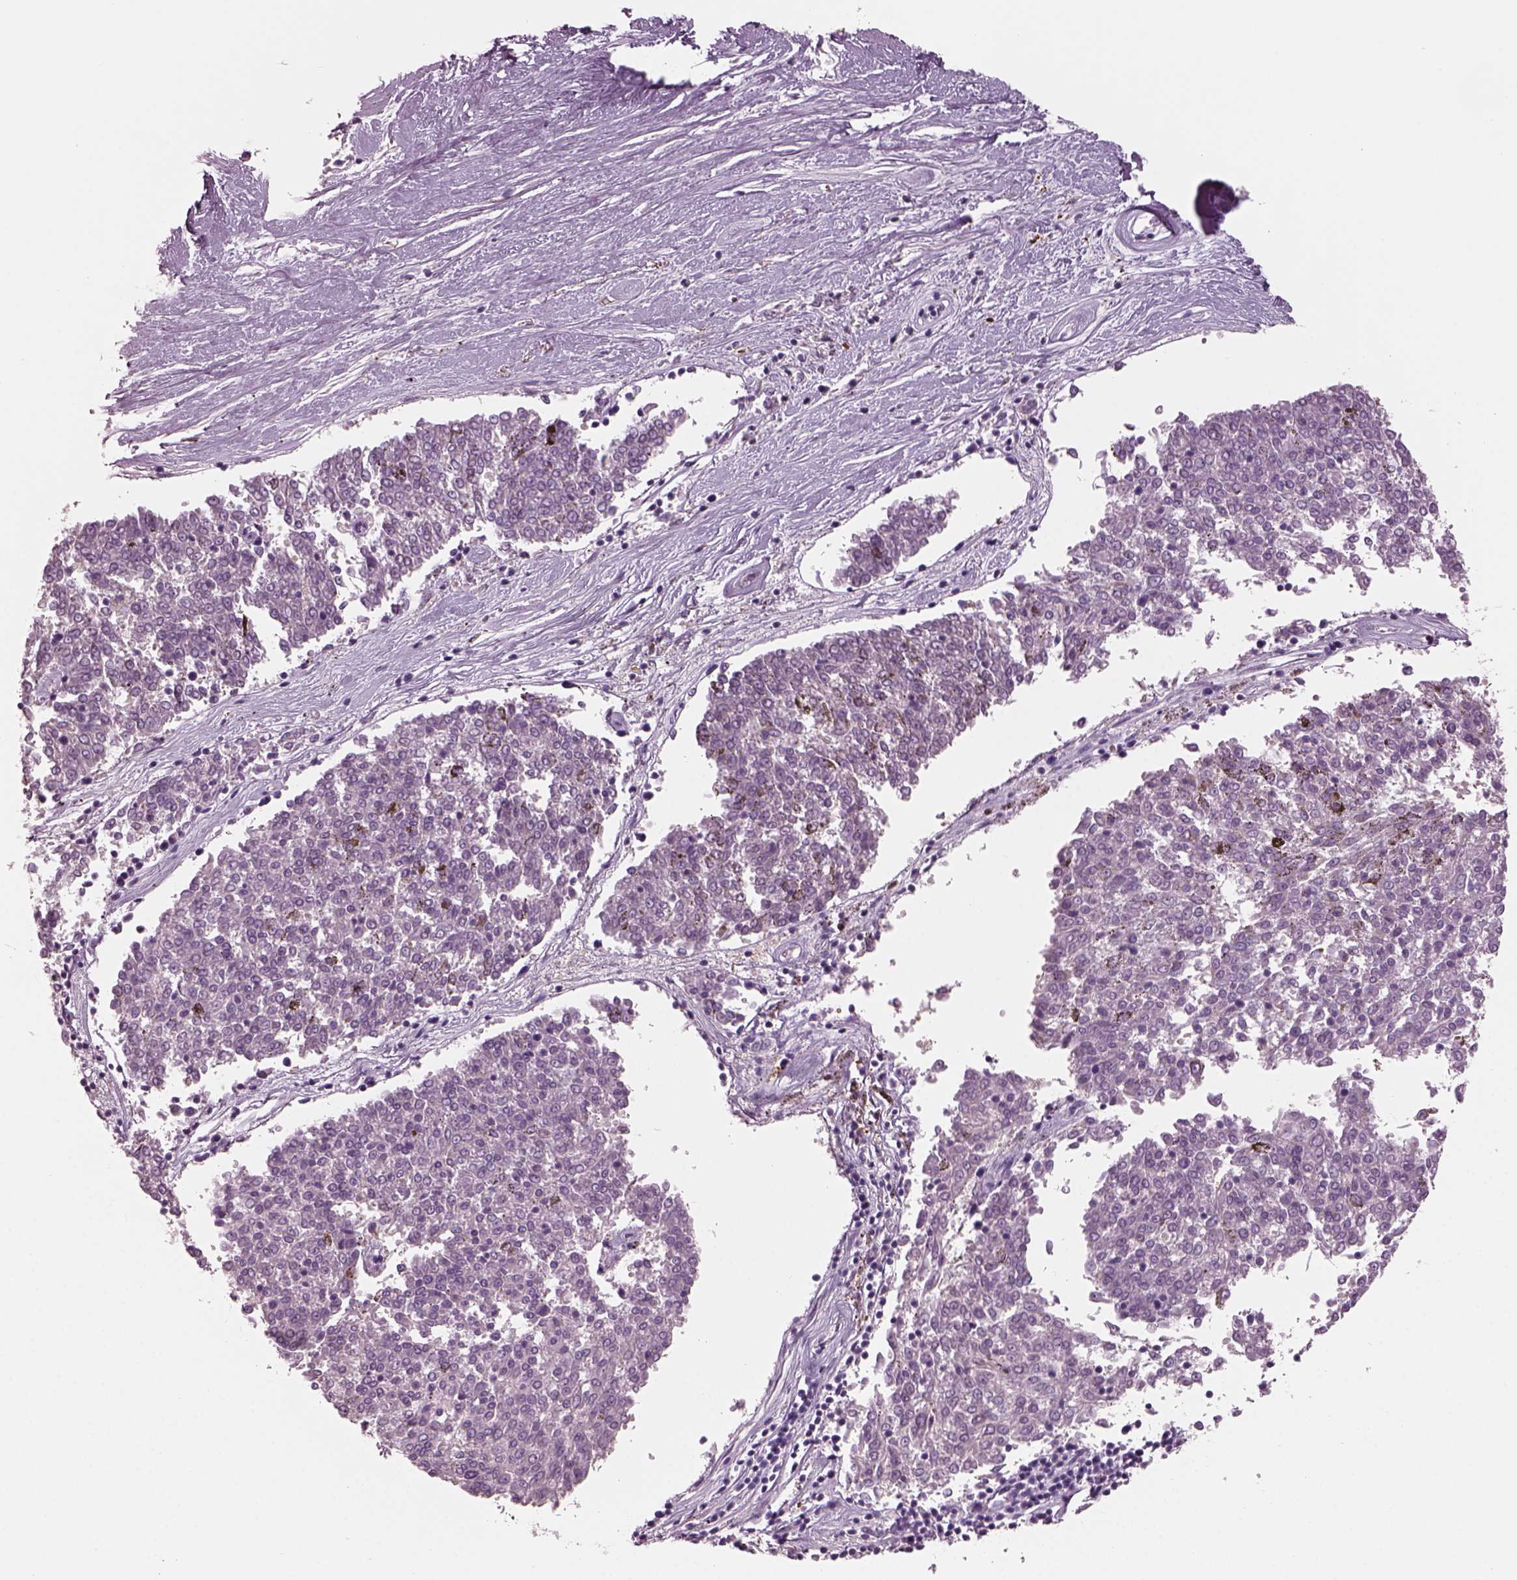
{"staining": {"intensity": "negative", "quantity": "none", "location": "none"}, "tissue": "melanoma", "cell_type": "Tumor cells", "image_type": "cancer", "snomed": [{"axis": "morphology", "description": "Malignant melanoma, NOS"}, {"axis": "topography", "description": "Skin"}], "caption": "The photomicrograph reveals no significant expression in tumor cells of malignant melanoma.", "gene": "ADGRG5", "patient": {"sex": "female", "age": 72}}